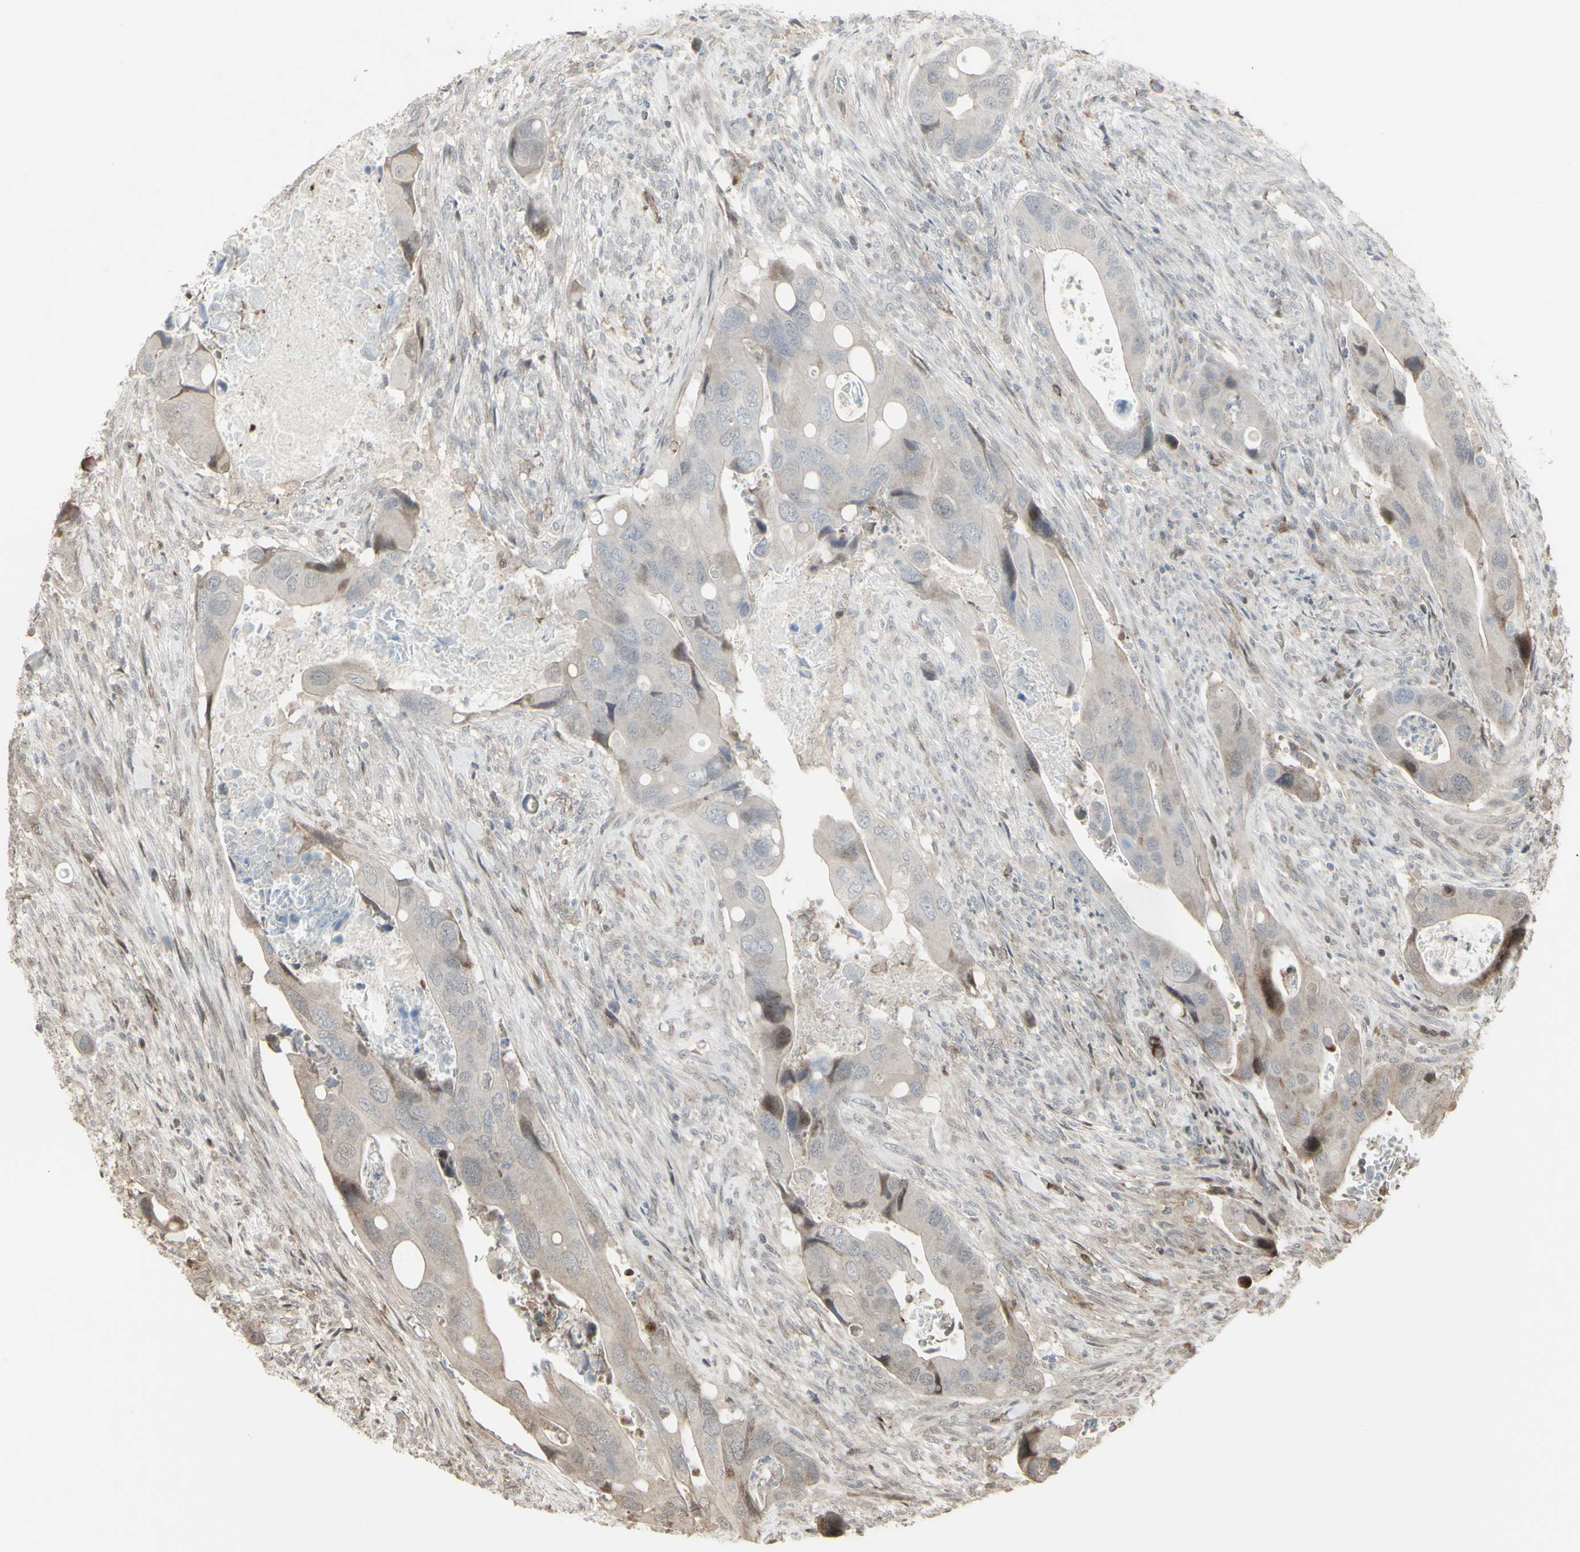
{"staining": {"intensity": "moderate", "quantity": "<25%", "location": "nuclear"}, "tissue": "colorectal cancer", "cell_type": "Tumor cells", "image_type": "cancer", "snomed": [{"axis": "morphology", "description": "Adenocarcinoma, NOS"}, {"axis": "topography", "description": "Rectum"}], "caption": "Brown immunohistochemical staining in adenocarcinoma (colorectal) shows moderate nuclear staining in approximately <25% of tumor cells.", "gene": "CD33", "patient": {"sex": "female", "age": 57}}